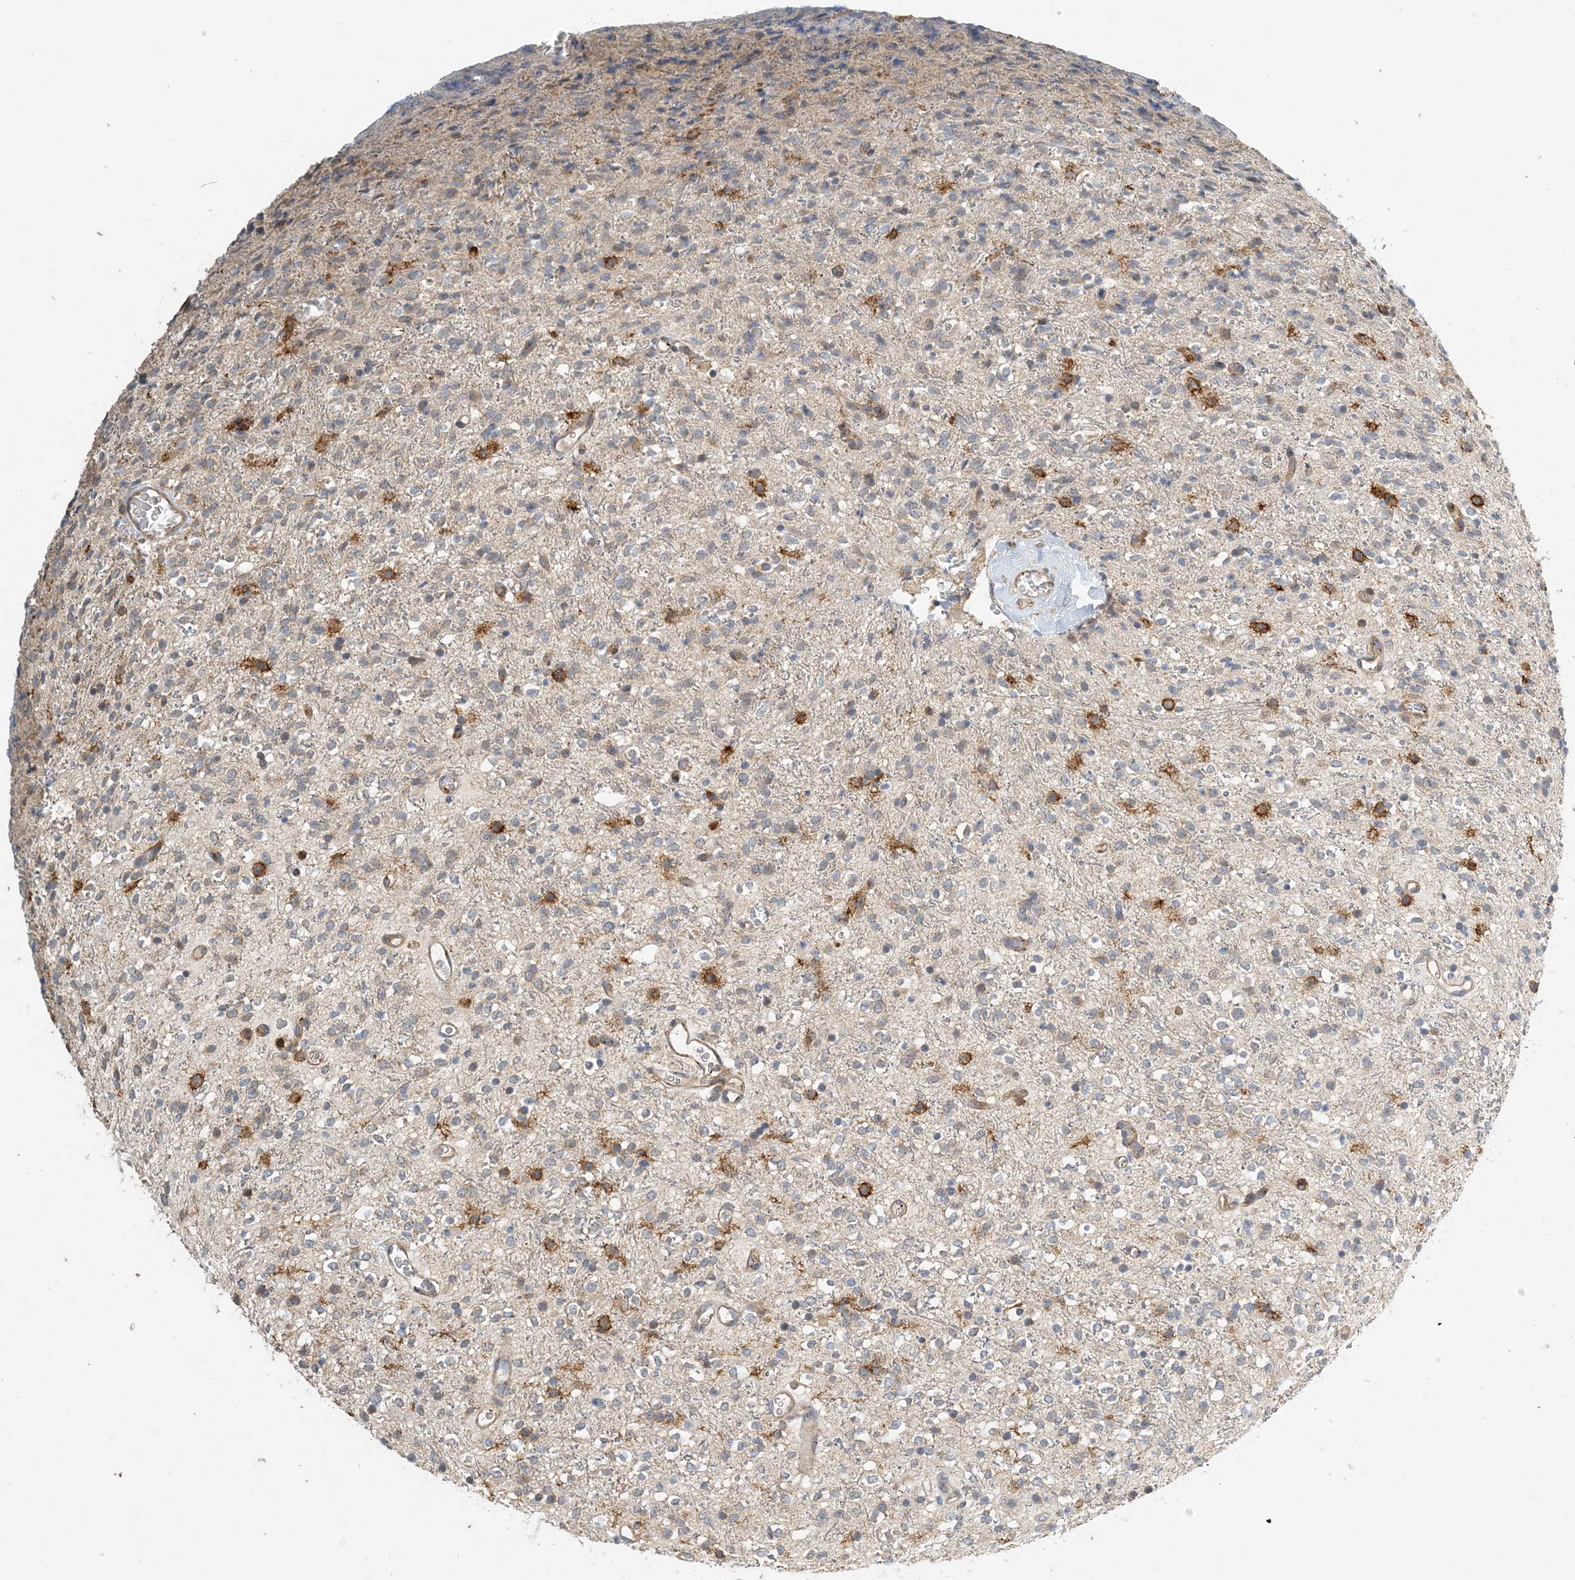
{"staining": {"intensity": "negative", "quantity": "none", "location": "none"}, "tissue": "glioma", "cell_type": "Tumor cells", "image_type": "cancer", "snomed": [{"axis": "morphology", "description": "Glioma, malignant, High grade"}, {"axis": "topography", "description": "Brain"}], "caption": "IHC histopathology image of malignant glioma (high-grade) stained for a protein (brown), which exhibits no positivity in tumor cells. The staining is performed using DAB brown chromogen with nuclei counter-stained in using hematoxylin.", "gene": "COLEC11", "patient": {"sex": "male", "age": 34}}